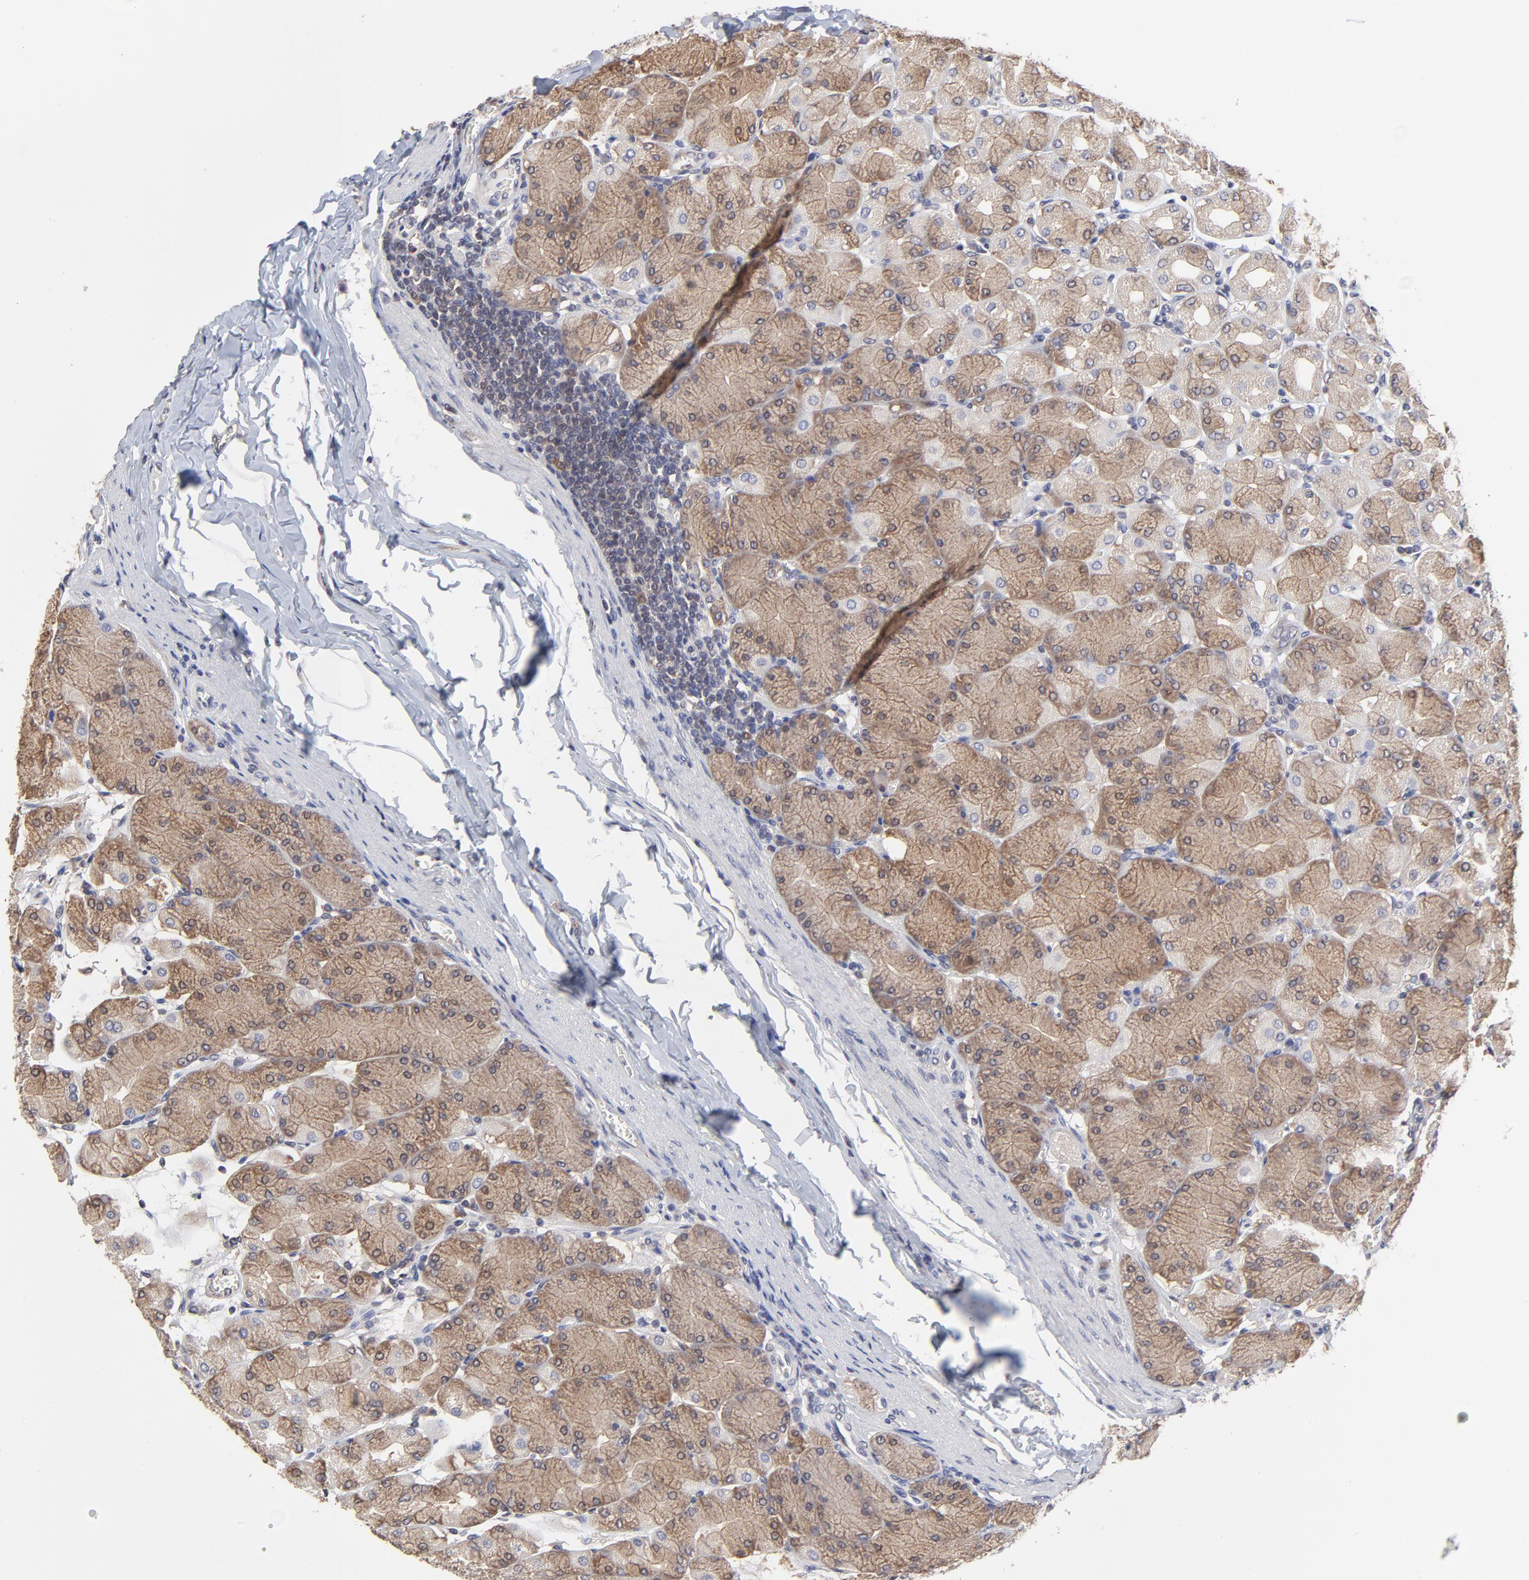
{"staining": {"intensity": "moderate", "quantity": "25%-75%", "location": "cytoplasmic/membranous"}, "tissue": "stomach", "cell_type": "Glandular cells", "image_type": "normal", "snomed": [{"axis": "morphology", "description": "Normal tissue, NOS"}, {"axis": "topography", "description": "Stomach, upper"}], "caption": "Immunohistochemical staining of benign stomach exhibits 25%-75% levels of moderate cytoplasmic/membranous protein expression in approximately 25%-75% of glandular cells. Immunohistochemistry (ihc) stains the protein of interest in brown and the nuclei are stained blue.", "gene": "CCT2", "patient": {"sex": "female", "age": 56}}